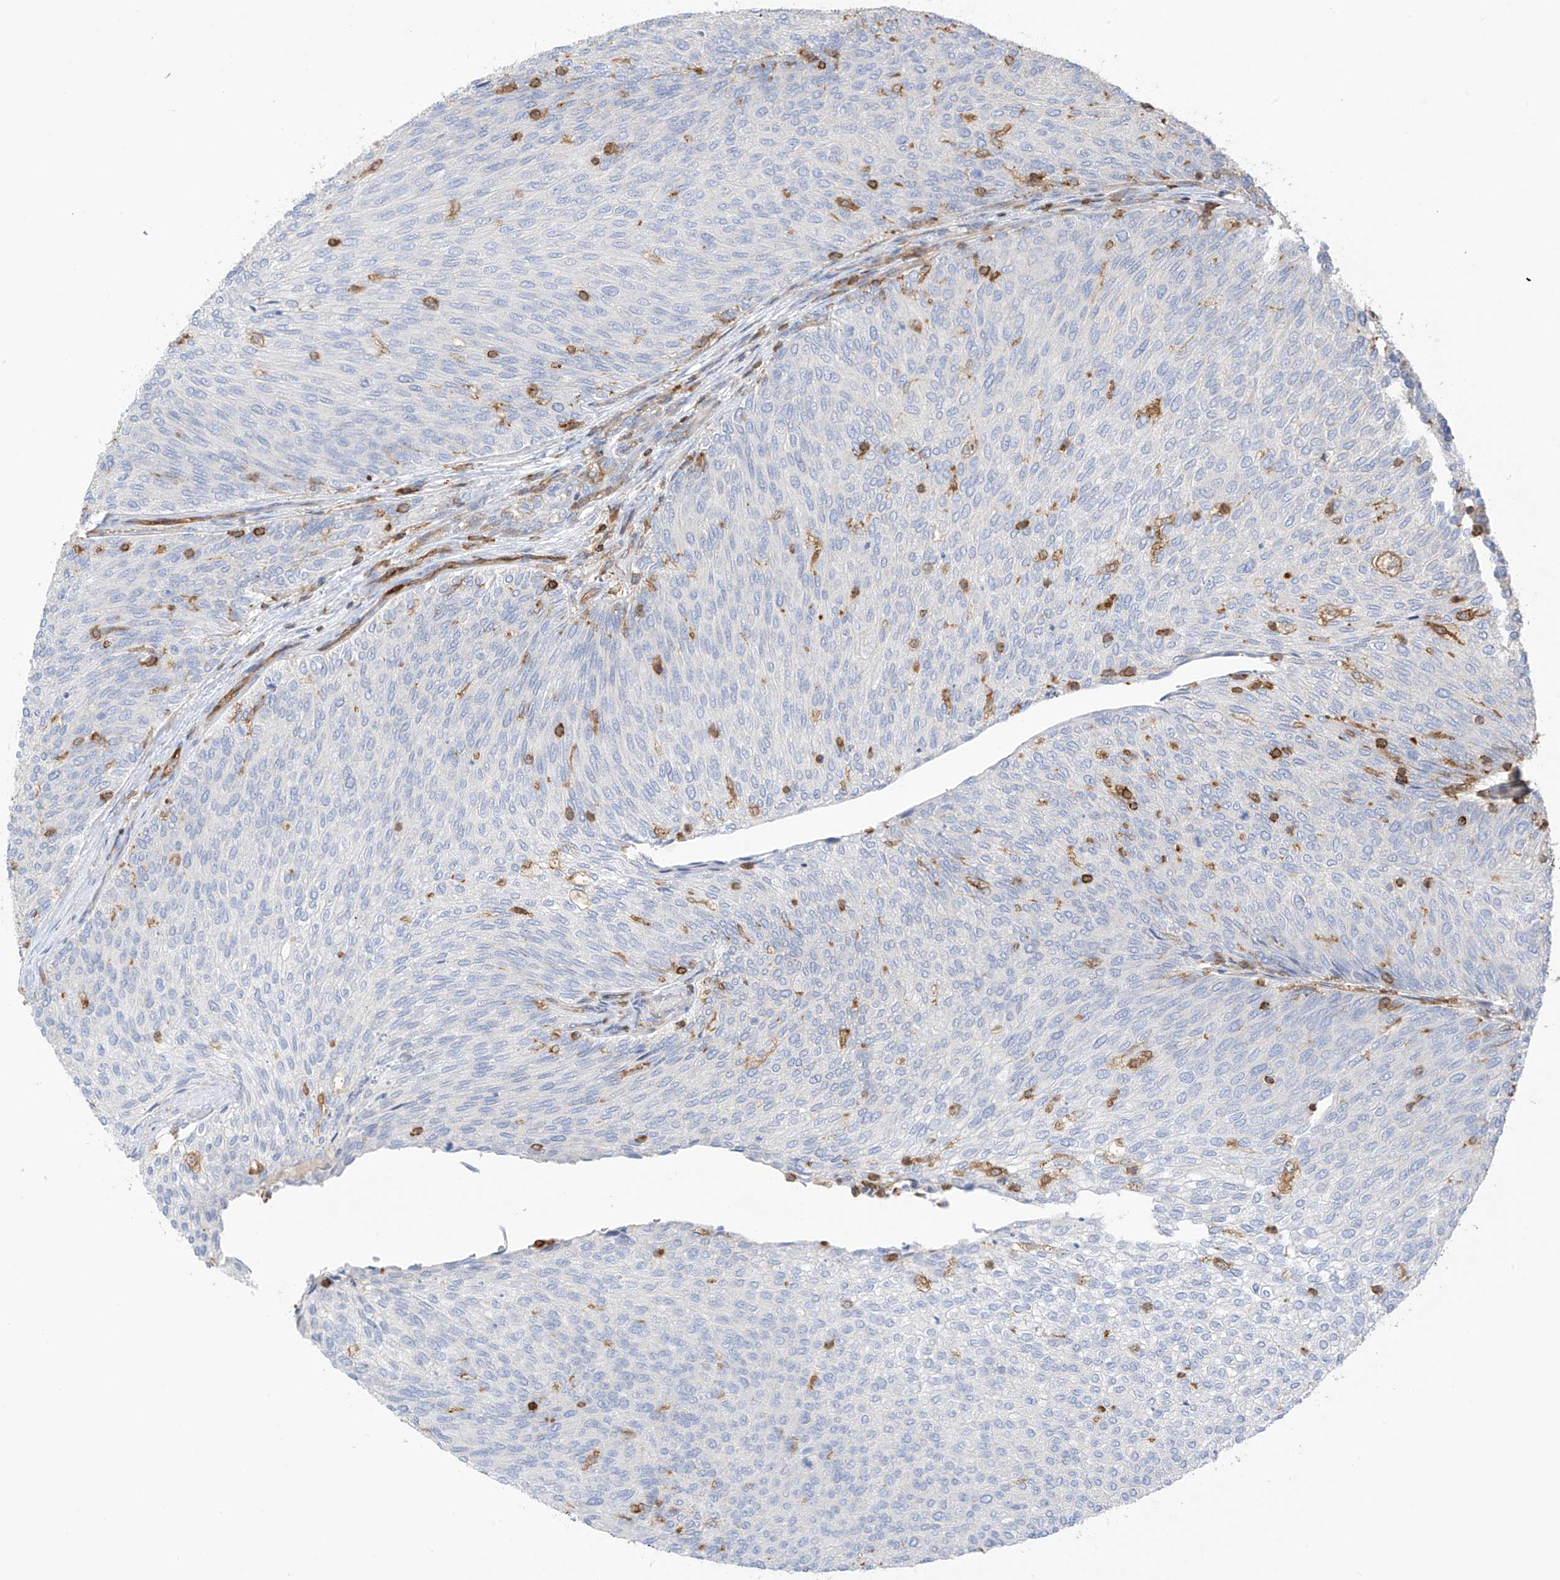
{"staining": {"intensity": "negative", "quantity": "none", "location": "none"}, "tissue": "urothelial cancer", "cell_type": "Tumor cells", "image_type": "cancer", "snomed": [{"axis": "morphology", "description": "Urothelial carcinoma, Low grade"}, {"axis": "topography", "description": "Urinary bladder"}], "caption": "Urothelial carcinoma (low-grade) was stained to show a protein in brown. There is no significant expression in tumor cells. (Stains: DAB (3,3'-diaminobenzidine) immunohistochemistry with hematoxylin counter stain, Microscopy: brightfield microscopy at high magnification).", "gene": "ARHGAP25", "patient": {"sex": "female", "age": 79}}